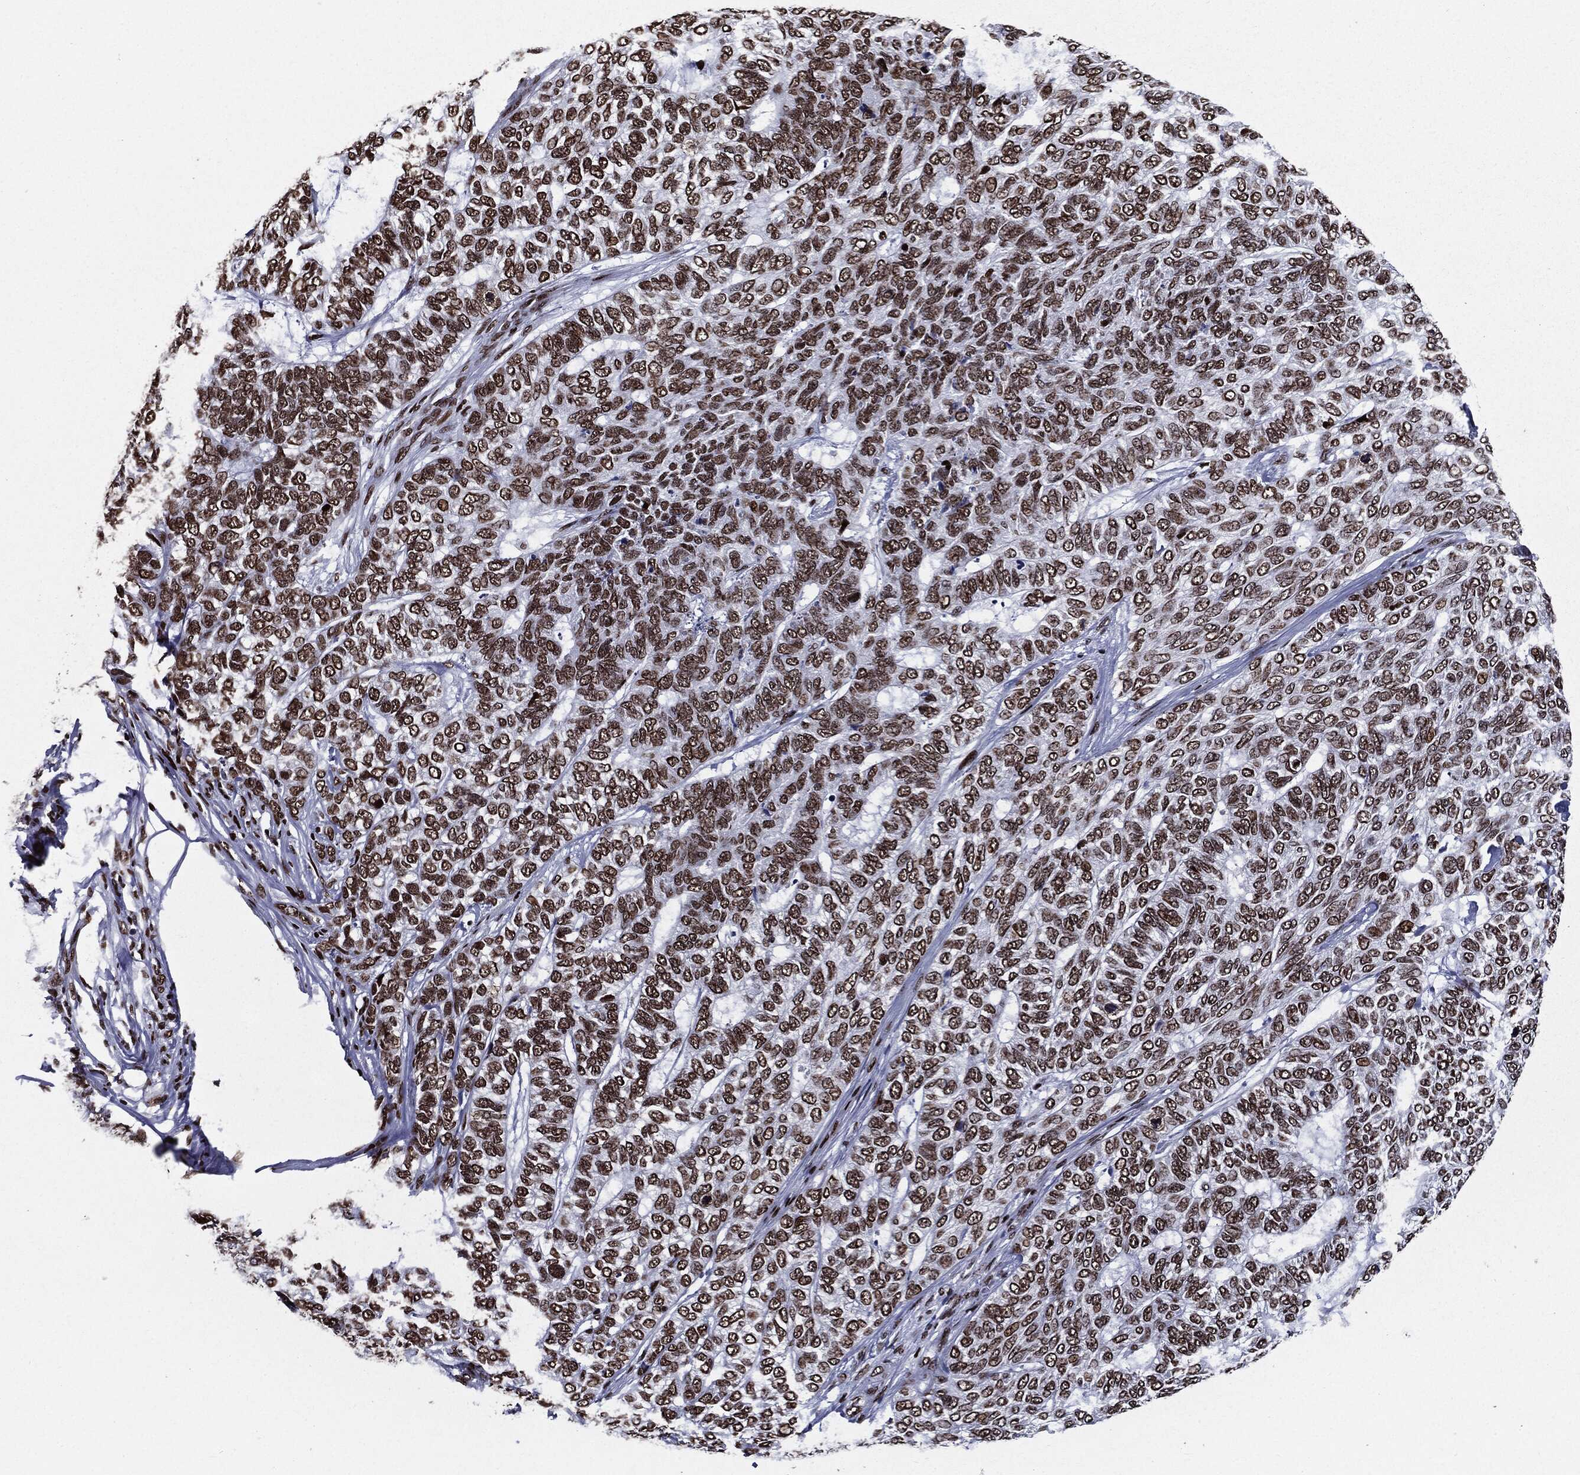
{"staining": {"intensity": "moderate", "quantity": ">75%", "location": "nuclear"}, "tissue": "skin cancer", "cell_type": "Tumor cells", "image_type": "cancer", "snomed": [{"axis": "morphology", "description": "Basal cell carcinoma"}, {"axis": "topography", "description": "Skin"}], "caption": "Approximately >75% of tumor cells in basal cell carcinoma (skin) reveal moderate nuclear protein expression as visualized by brown immunohistochemical staining.", "gene": "ZFP91", "patient": {"sex": "female", "age": 65}}